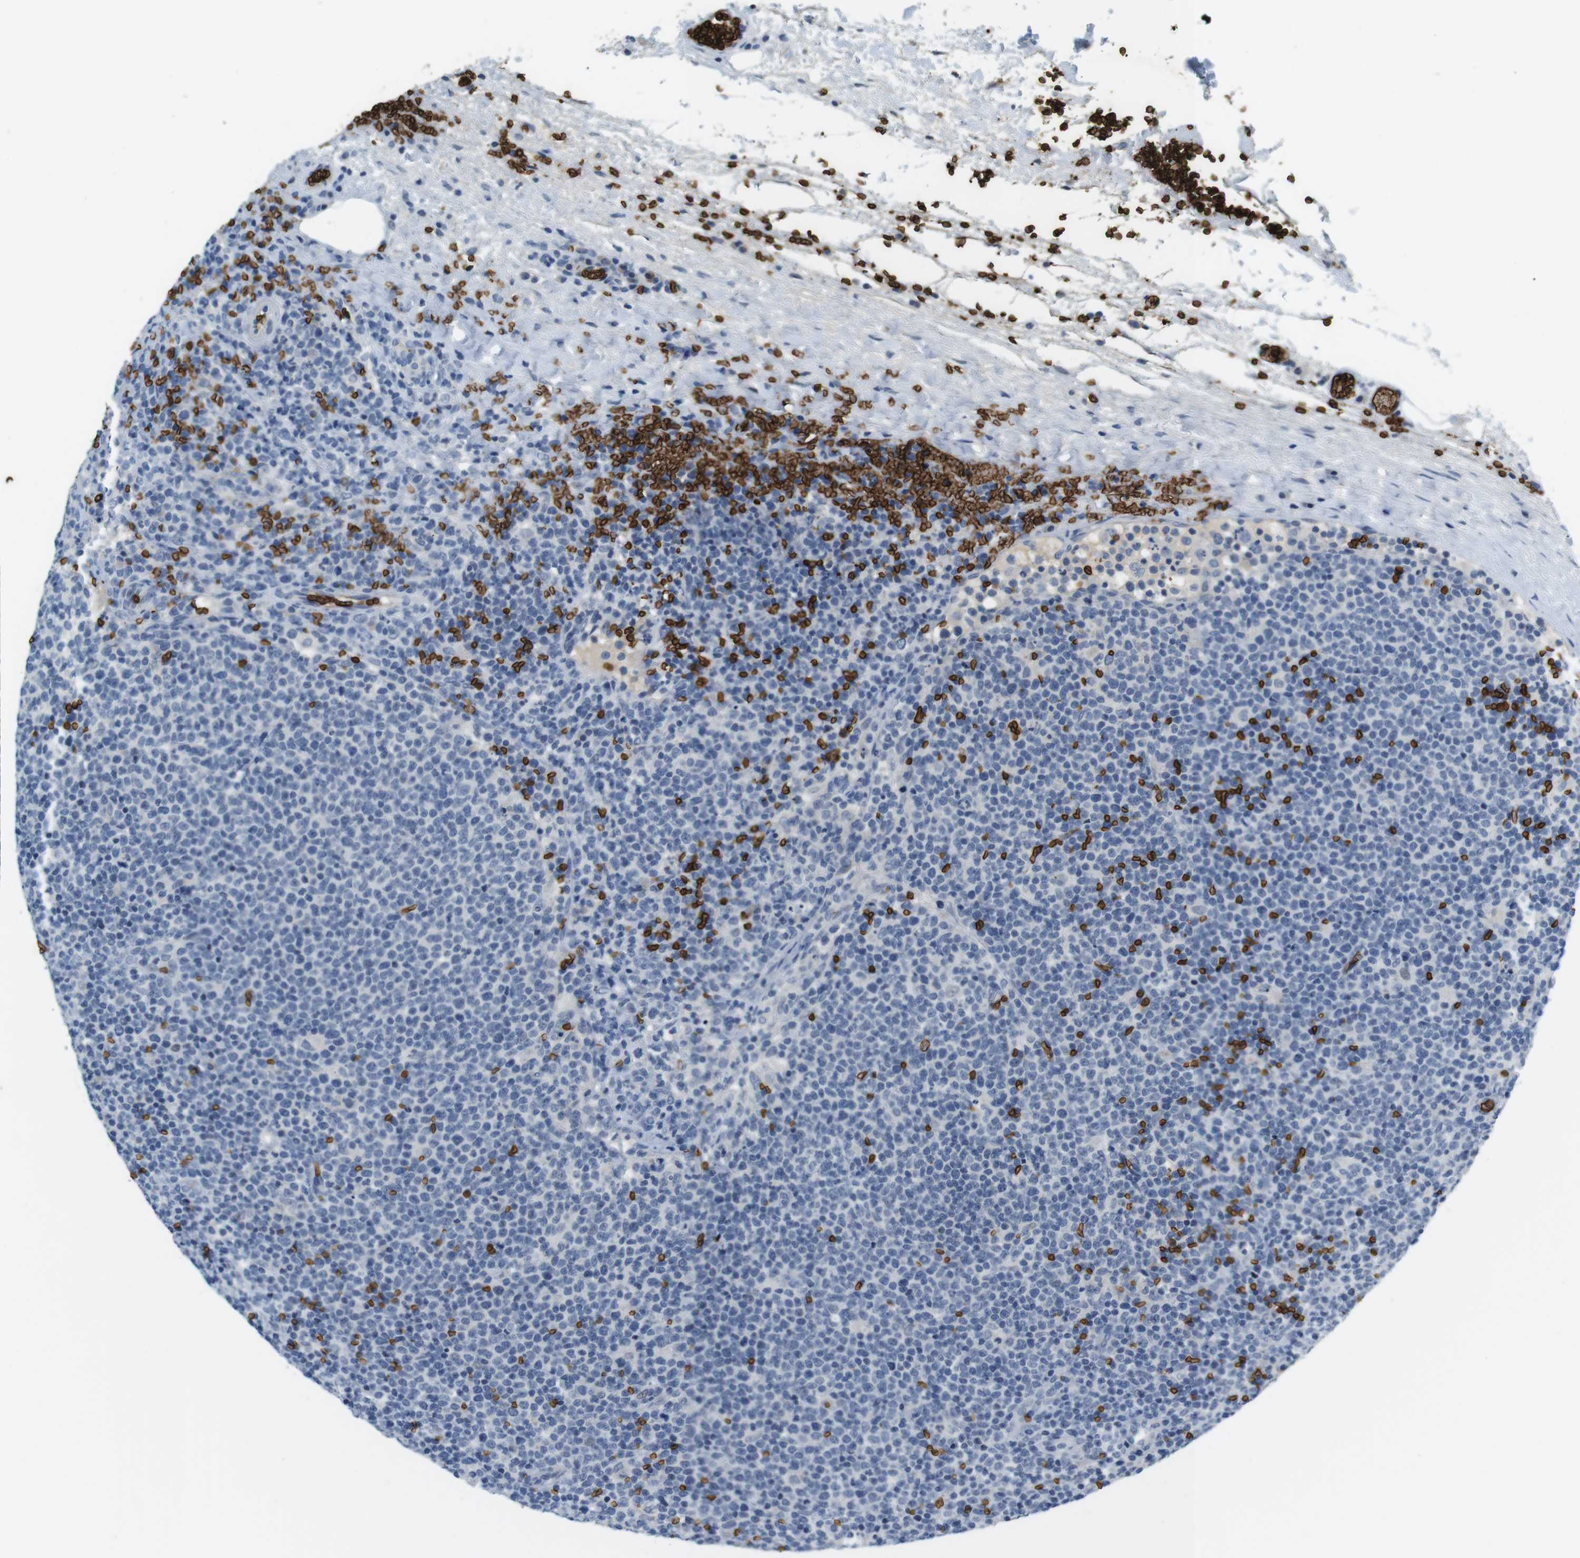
{"staining": {"intensity": "negative", "quantity": "none", "location": "none"}, "tissue": "lymphoma", "cell_type": "Tumor cells", "image_type": "cancer", "snomed": [{"axis": "morphology", "description": "Malignant lymphoma, non-Hodgkin's type, High grade"}, {"axis": "topography", "description": "Lymph node"}], "caption": "DAB immunohistochemical staining of high-grade malignant lymphoma, non-Hodgkin's type reveals no significant staining in tumor cells.", "gene": "SLC4A1", "patient": {"sex": "male", "age": 61}}